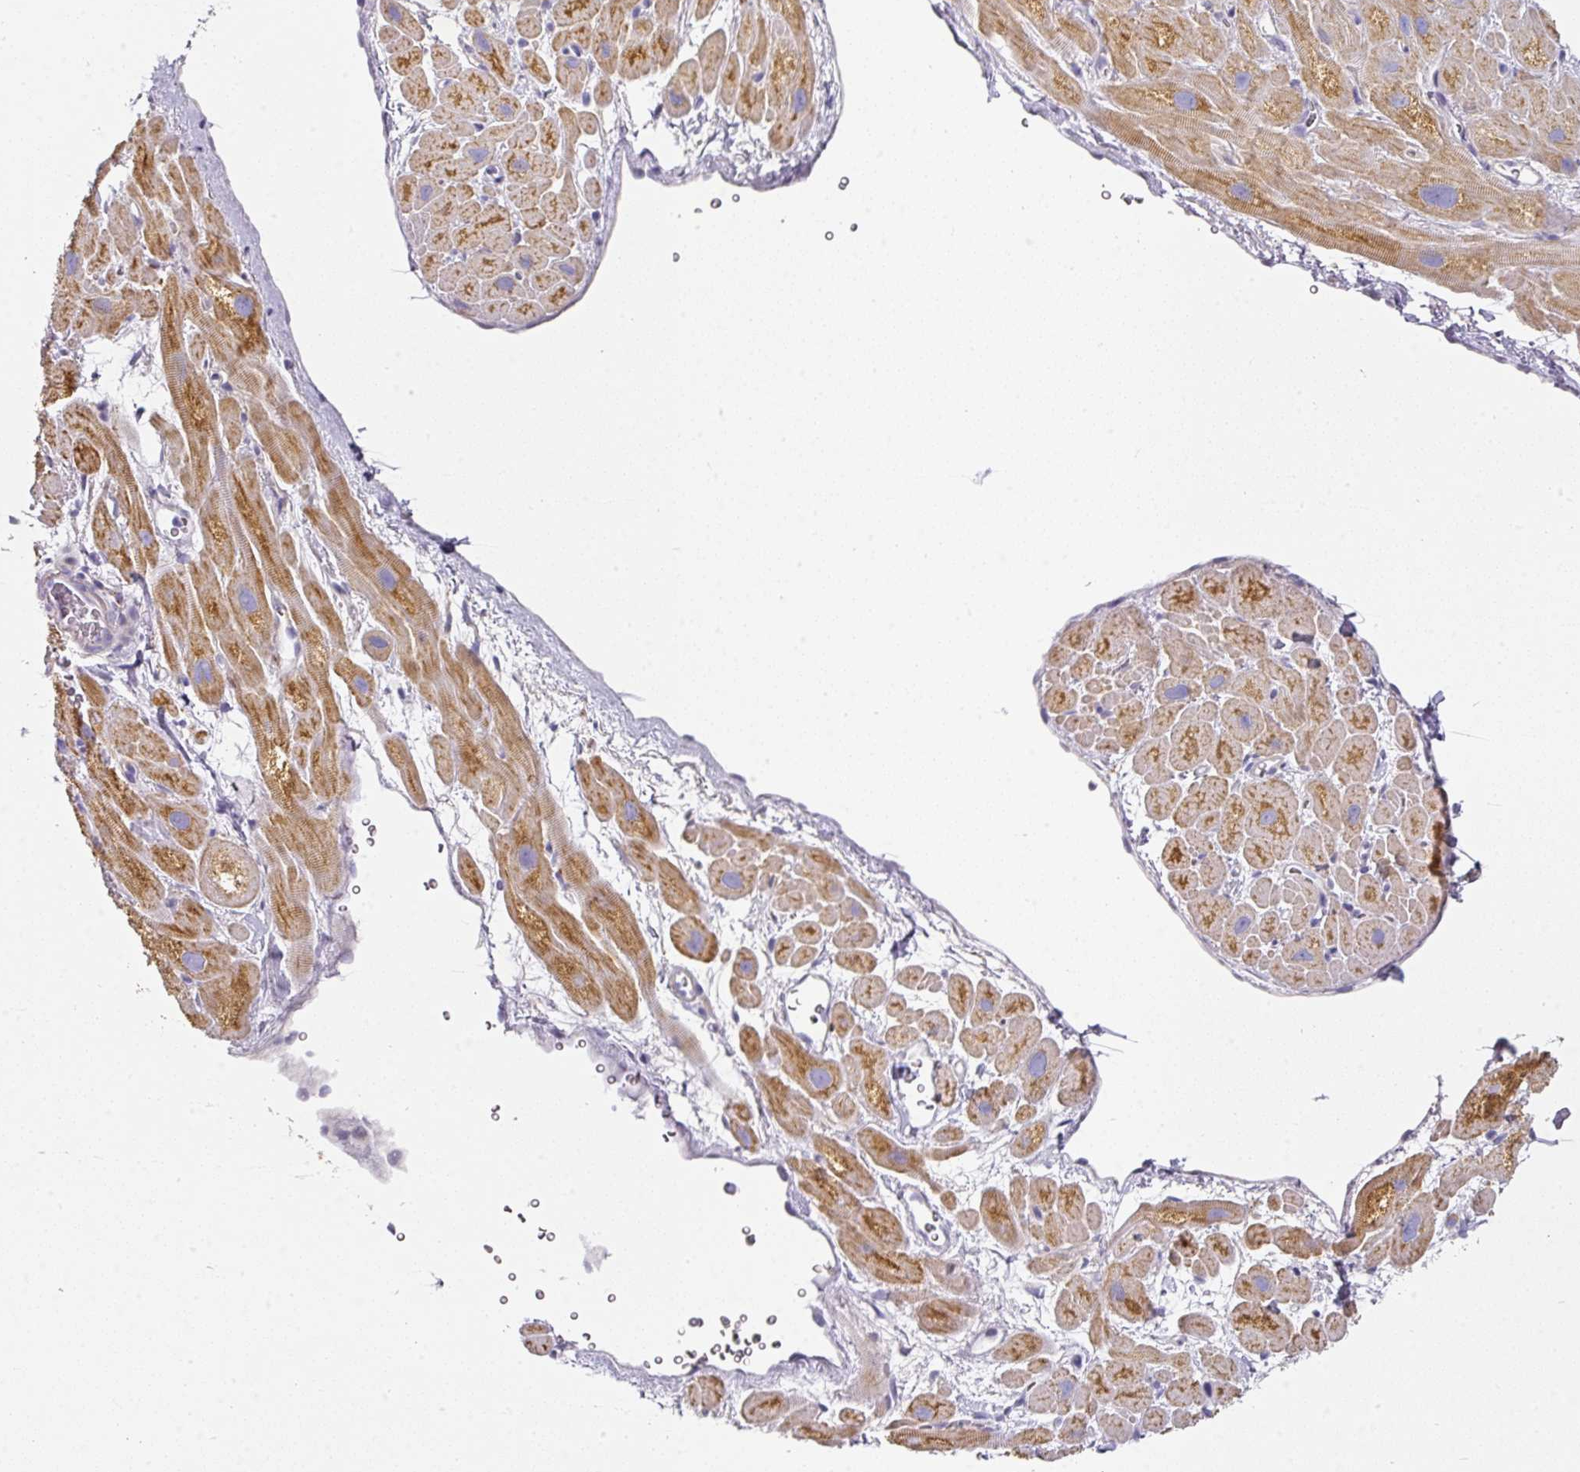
{"staining": {"intensity": "moderate", "quantity": "25%-75%", "location": "cytoplasmic/membranous"}, "tissue": "heart muscle", "cell_type": "Cardiomyocytes", "image_type": "normal", "snomed": [{"axis": "morphology", "description": "Normal tissue, NOS"}, {"axis": "topography", "description": "Heart"}], "caption": "Immunohistochemical staining of unremarkable human heart muscle displays medium levels of moderate cytoplasmic/membranous expression in about 25%-75% of cardiomyocytes. Using DAB (3,3'-diaminobenzidine) (brown) and hematoxylin (blue) stains, captured at high magnification using brightfield microscopy.", "gene": "ANKRD29", "patient": {"sex": "male", "age": 49}}